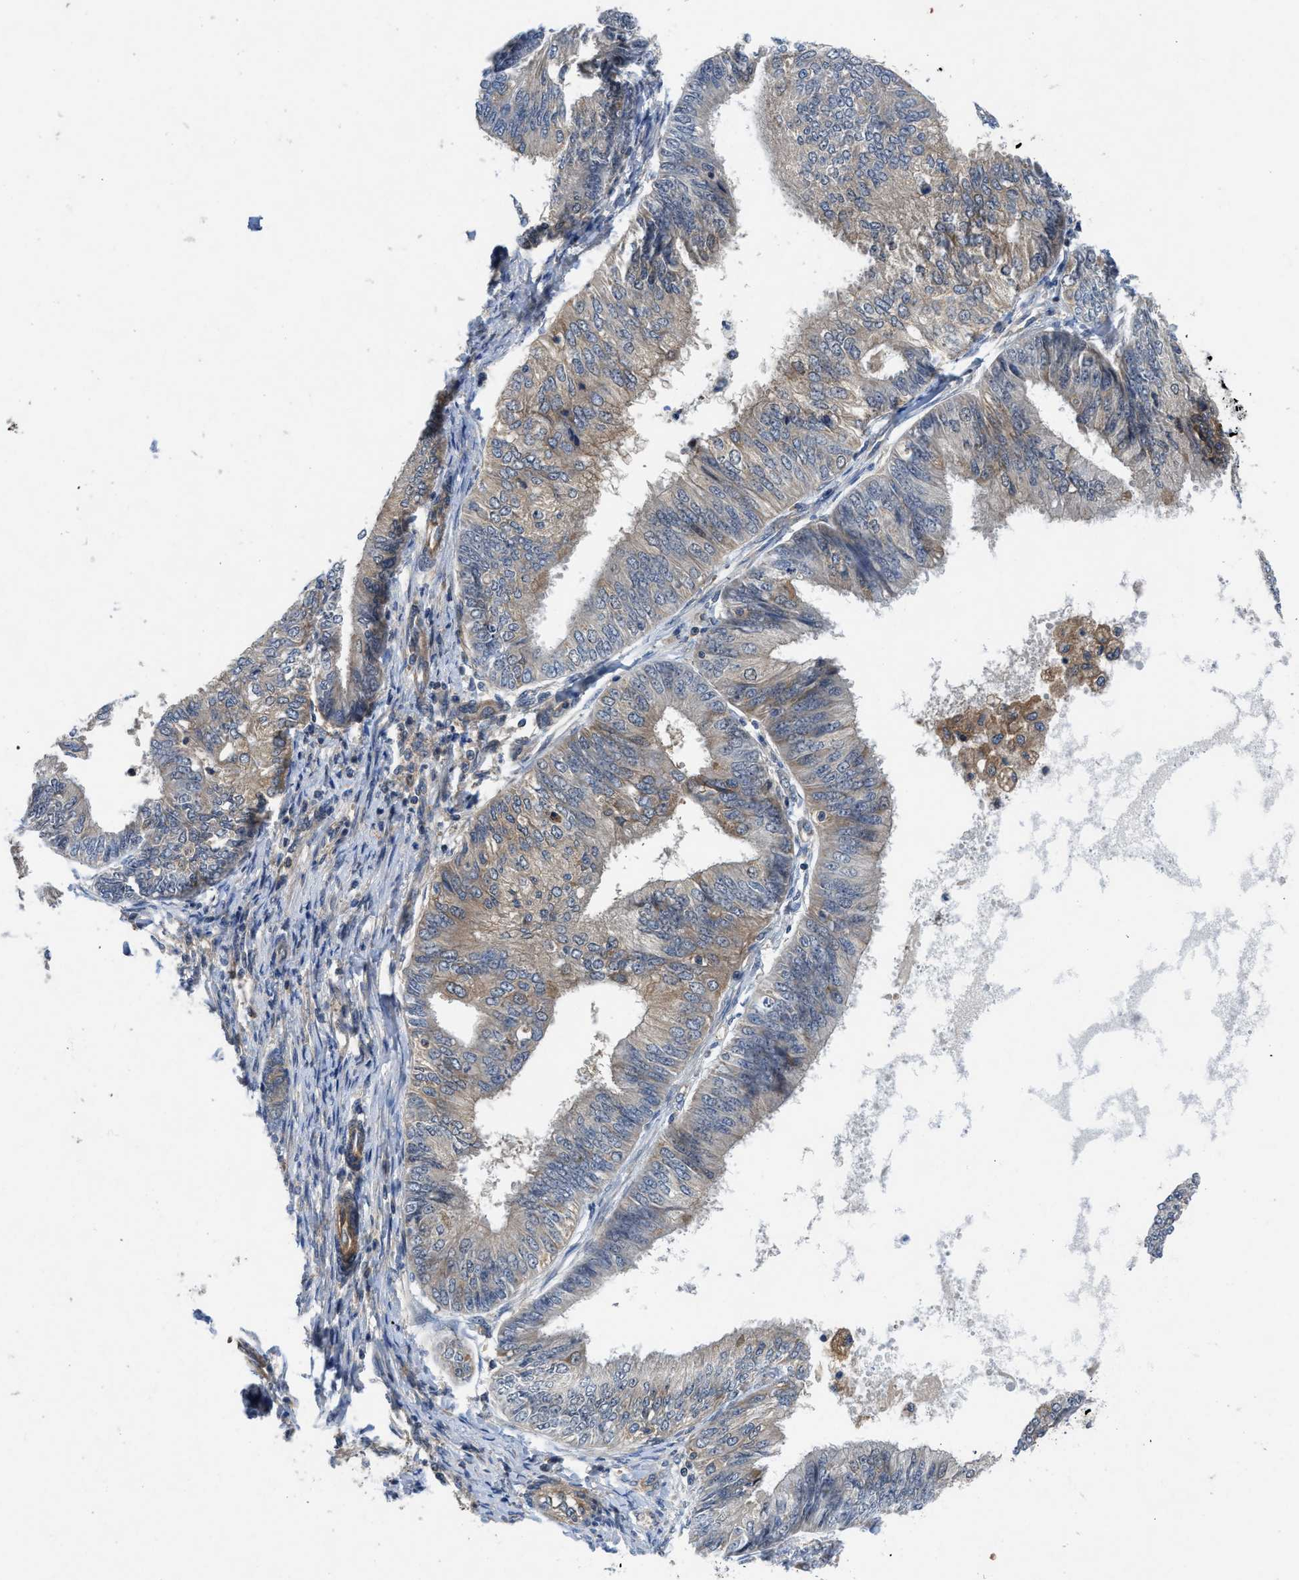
{"staining": {"intensity": "weak", "quantity": "<25%", "location": "cytoplasmic/membranous"}, "tissue": "endometrial cancer", "cell_type": "Tumor cells", "image_type": "cancer", "snomed": [{"axis": "morphology", "description": "Adenocarcinoma, NOS"}, {"axis": "topography", "description": "Endometrium"}], "caption": "The IHC photomicrograph has no significant expression in tumor cells of endometrial cancer tissue.", "gene": "PANX1", "patient": {"sex": "female", "age": 58}}